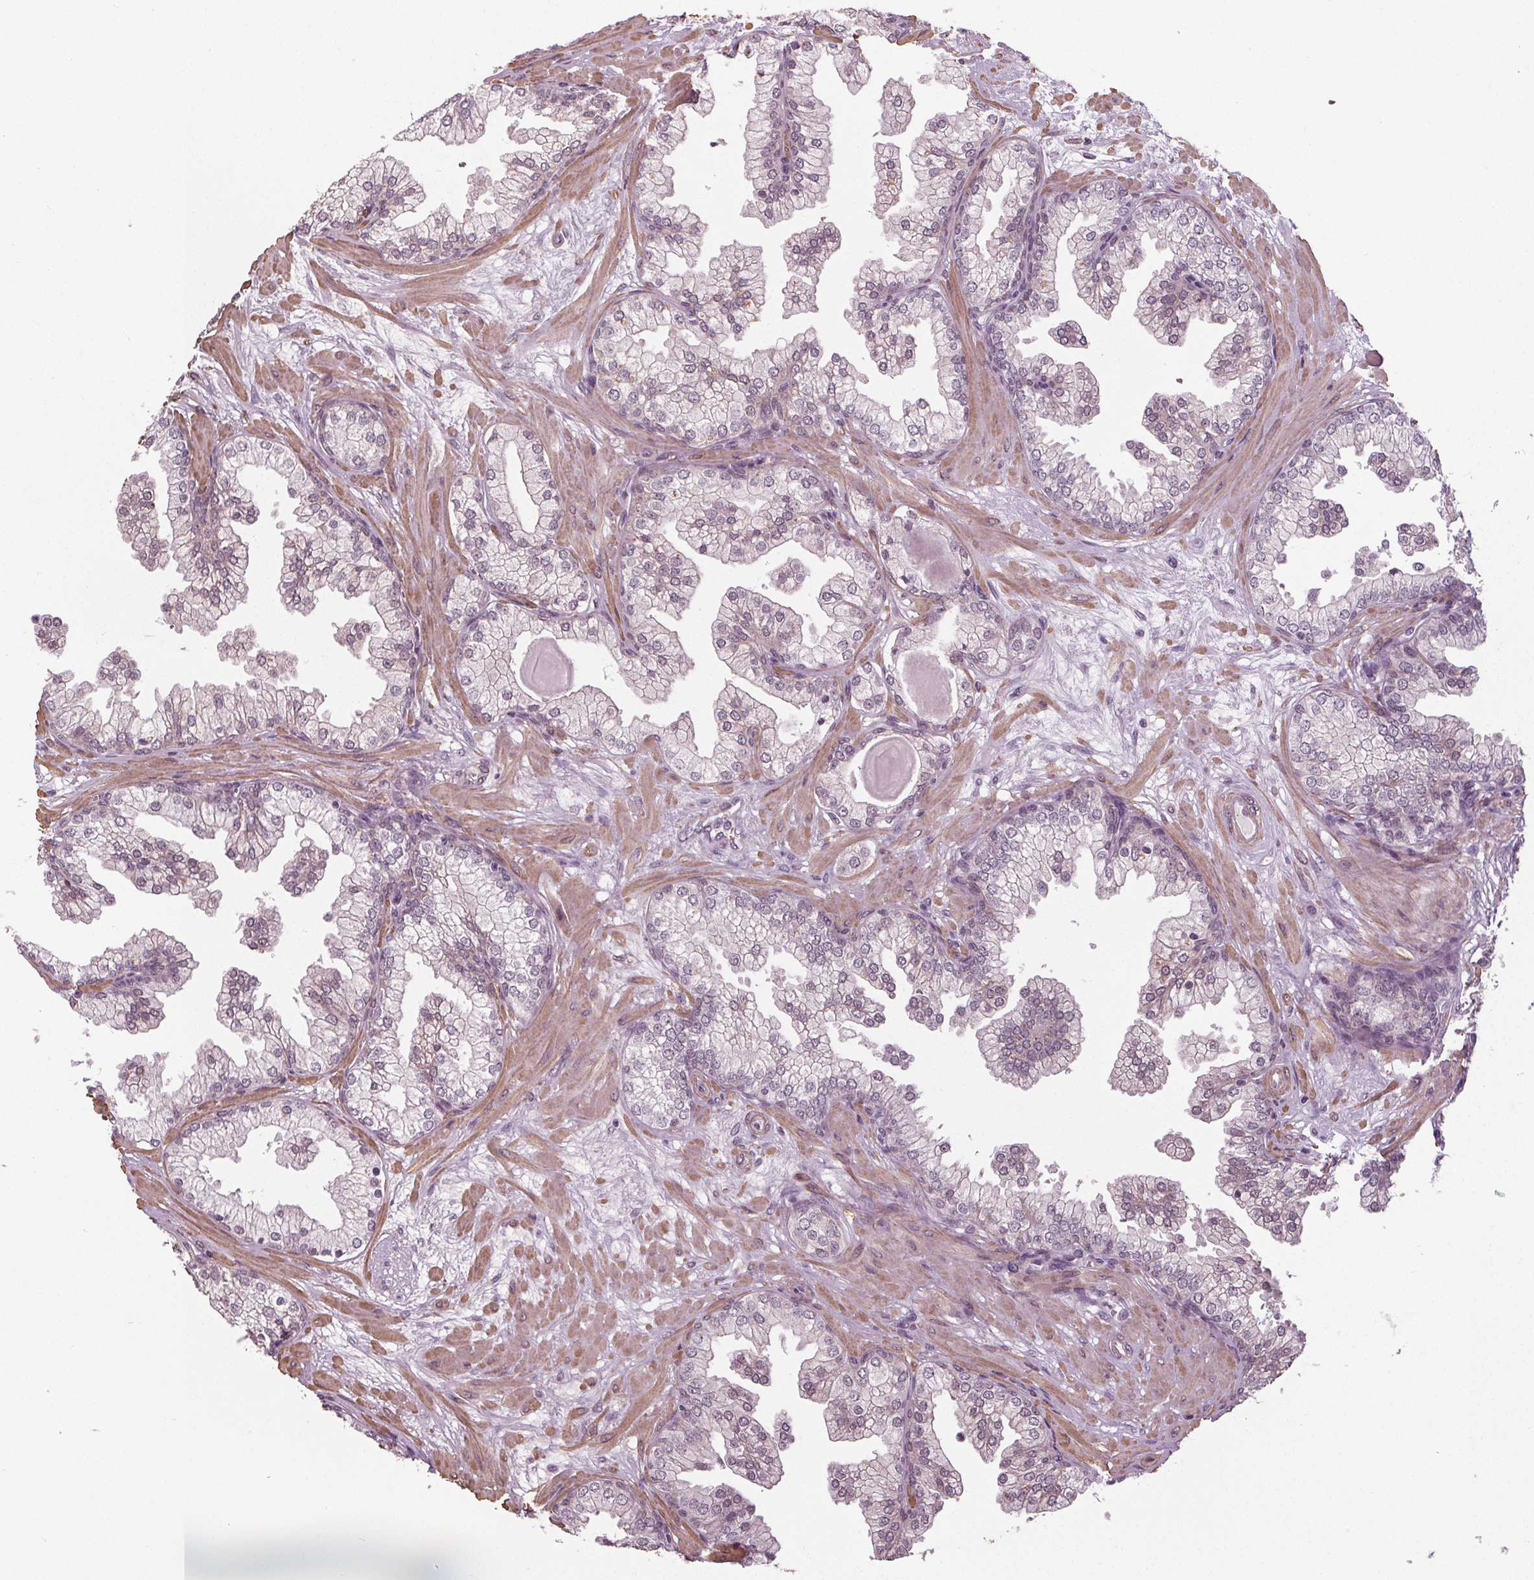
{"staining": {"intensity": "negative", "quantity": "none", "location": "none"}, "tissue": "prostate", "cell_type": "Glandular cells", "image_type": "normal", "snomed": [{"axis": "morphology", "description": "Normal tissue, NOS"}, {"axis": "topography", "description": "Prostate"}, {"axis": "topography", "description": "Peripheral nerve tissue"}], "caption": "Glandular cells are negative for protein expression in benign human prostate. (IHC, brightfield microscopy, high magnification).", "gene": "PKP1", "patient": {"sex": "male", "age": 61}}